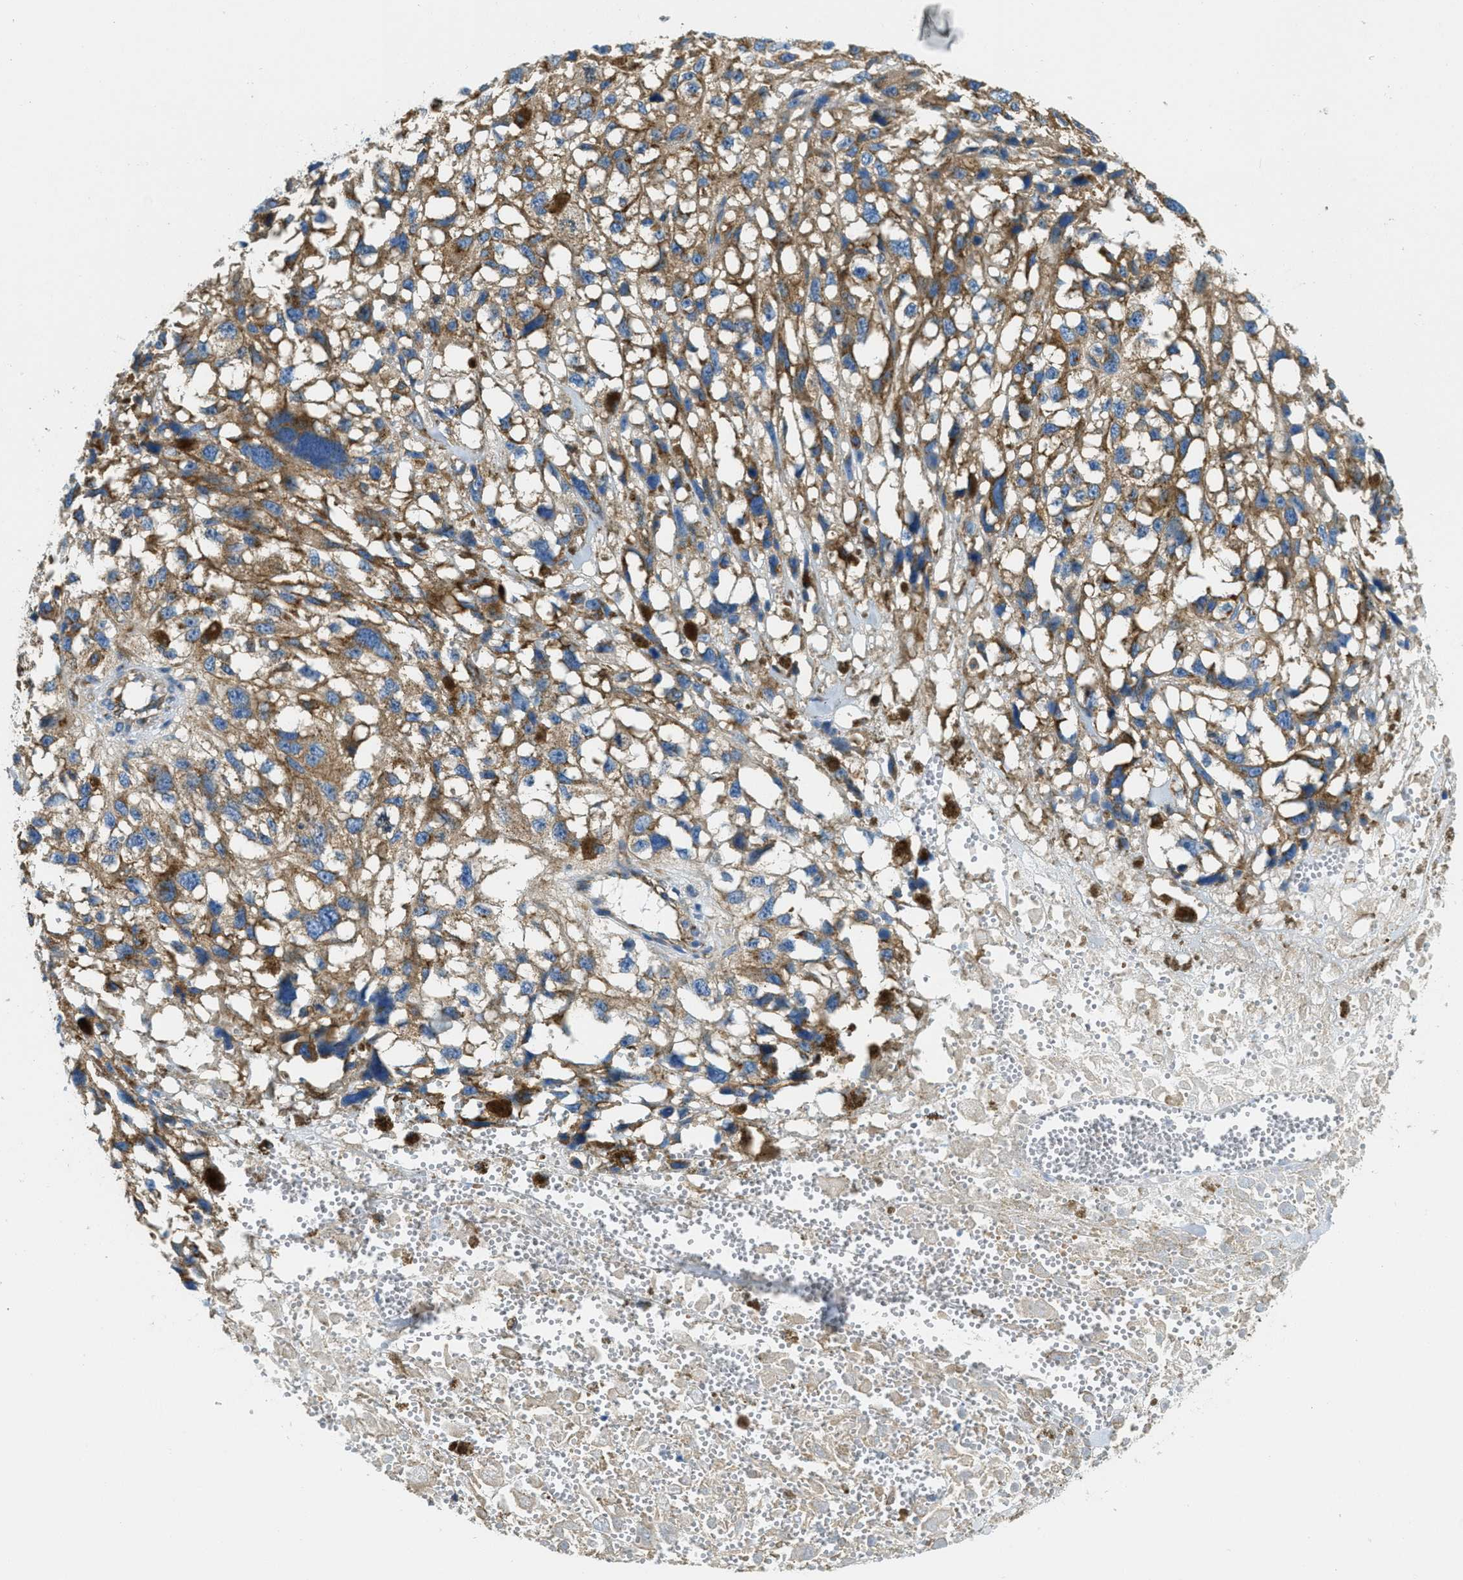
{"staining": {"intensity": "moderate", "quantity": ">75%", "location": "cytoplasmic/membranous"}, "tissue": "melanoma", "cell_type": "Tumor cells", "image_type": "cancer", "snomed": [{"axis": "morphology", "description": "Malignant melanoma, Metastatic site"}, {"axis": "topography", "description": "Lymph node"}], "caption": "Immunohistochemistry (IHC) of human malignant melanoma (metastatic site) exhibits medium levels of moderate cytoplasmic/membranous expression in approximately >75% of tumor cells. The protein of interest is stained brown, and the nuclei are stained in blue (DAB (3,3'-diaminobenzidine) IHC with brightfield microscopy, high magnification).", "gene": "AP2B1", "patient": {"sex": "male", "age": 59}}